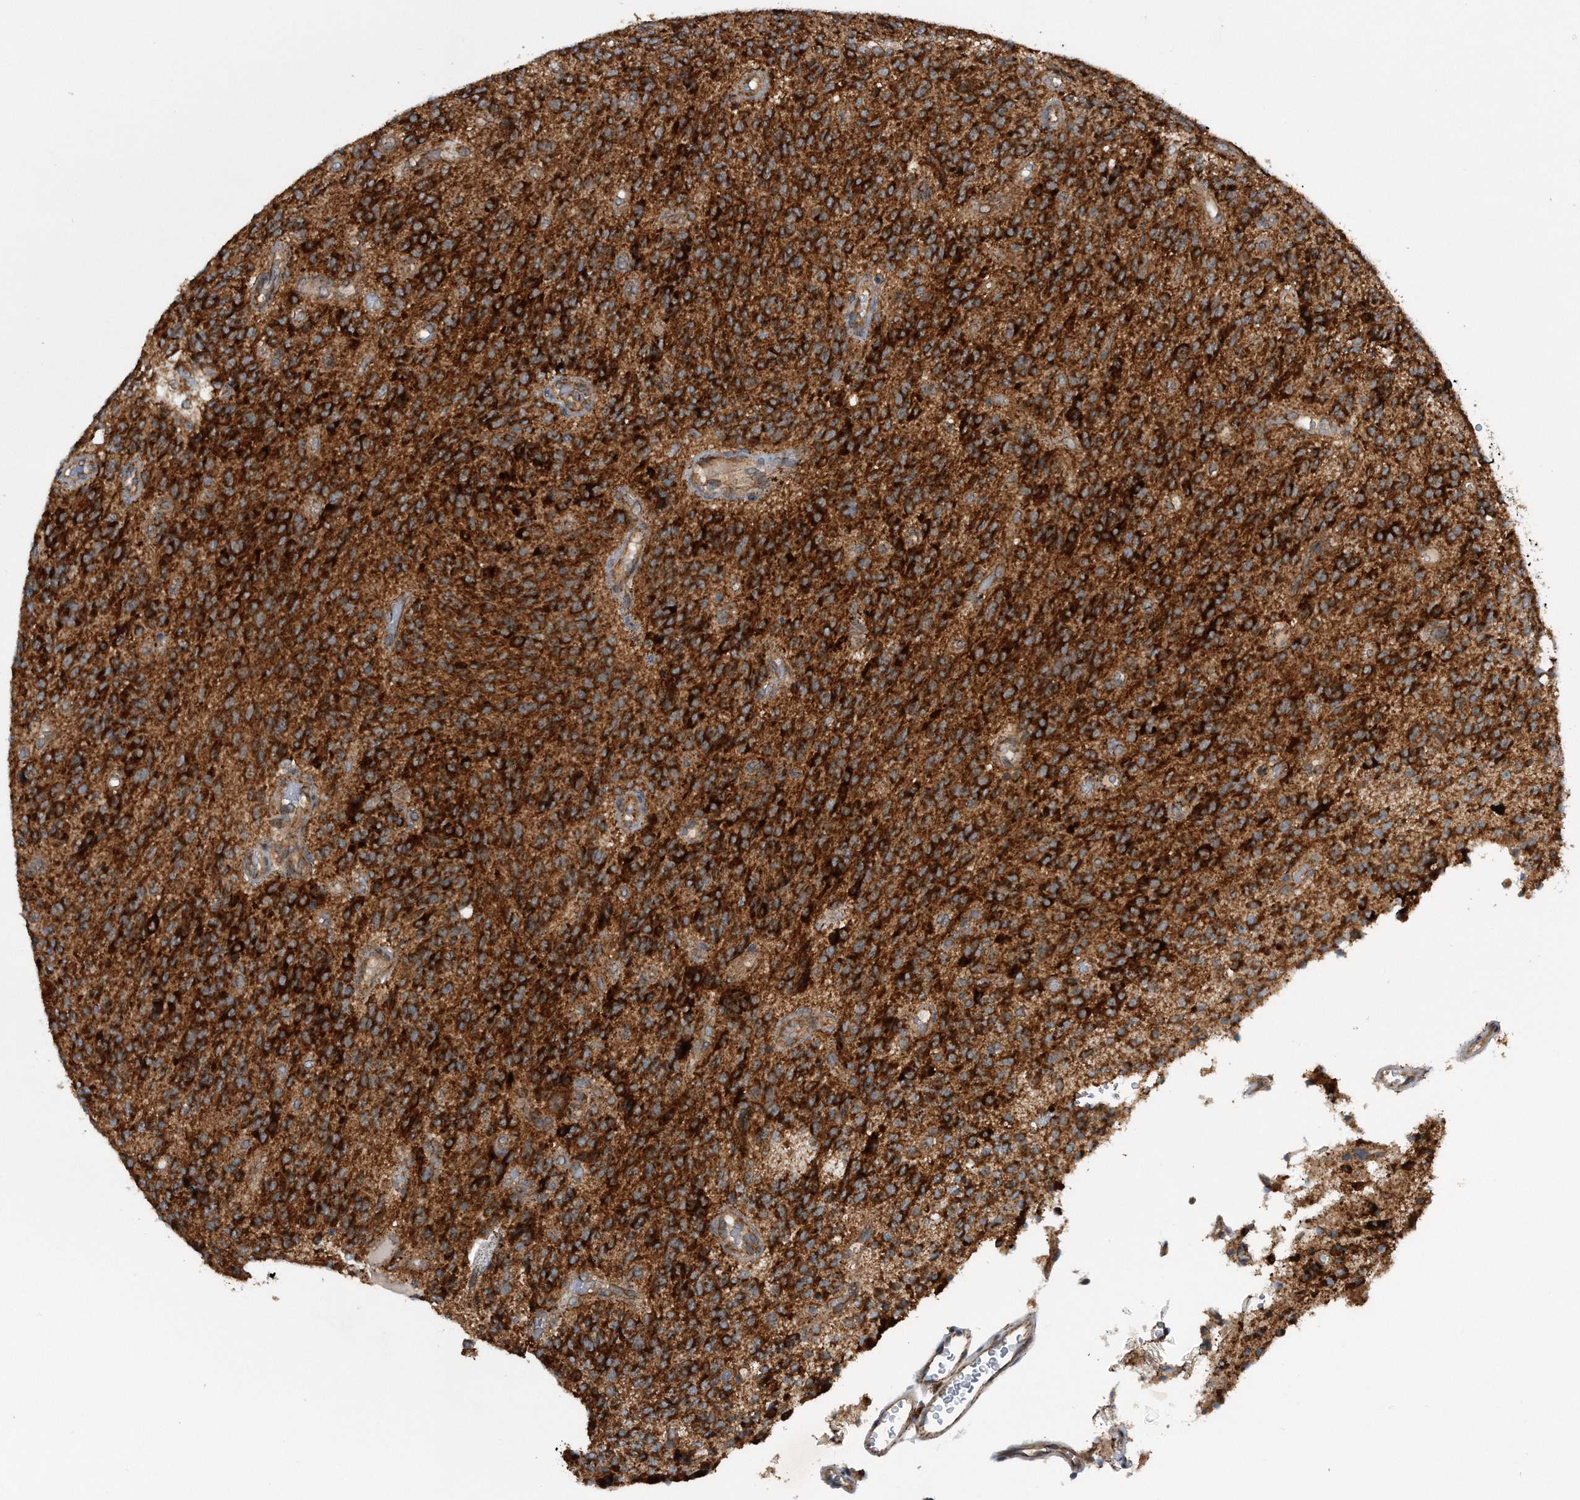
{"staining": {"intensity": "strong", "quantity": ">75%", "location": "cytoplasmic/membranous"}, "tissue": "glioma", "cell_type": "Tumor cells", "image_type": "cancer", "snomed": [{"axis": "morphology", "description": "Glioma, malignant, High grade"}, {"axis": "topography", "description": "Brain"}], "caption": "Protein staining of glioma tissue displays strong cytoplasmic/membranous positivity in approximately >75% of tumor cells.", "gene": "ALPK2", "patient": {"sex": "male", "age": 34}}